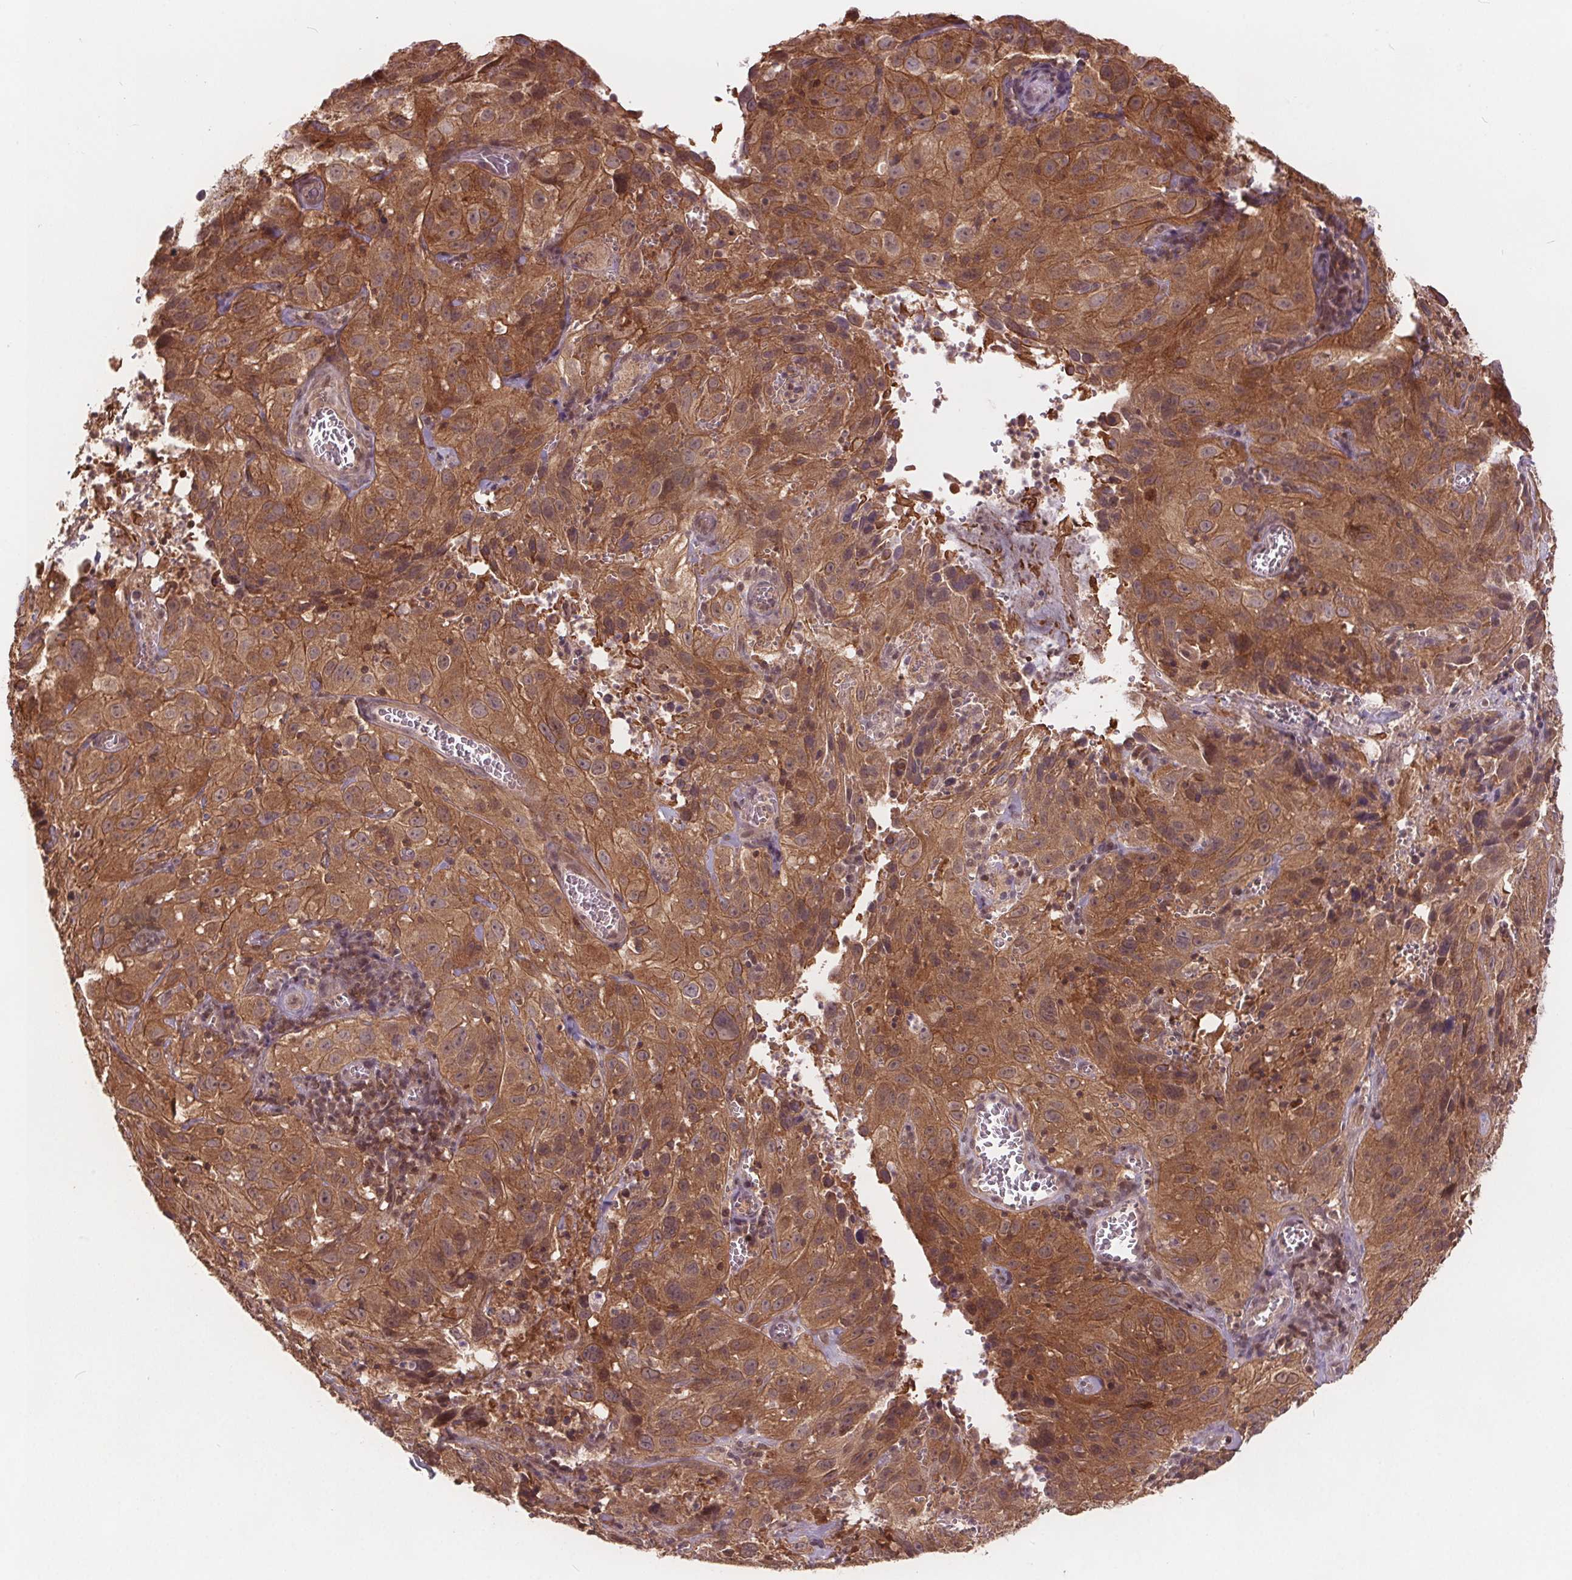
{"staining": {"intensity": "strong", "quantity": ">75%", "location": "cytoplasmic/membranous"}, "tissue": "cervical cancer", "cell_type": "Tumor cells", "image_type": "cancer", "snomed": [{"axis": "morphology", "description": "Squamous cell carcinoma, NOS"}, {"axis": "topography", "description": "Cervix"}], "caption": "Human cervical cancer stained for a protein (brown) exhibits strong cytoplasmic/membranous positive staining in approximately >75% of tumor cells.", "gene": "HIF1AN", "patient": {"sex": "female", "age": 32}}